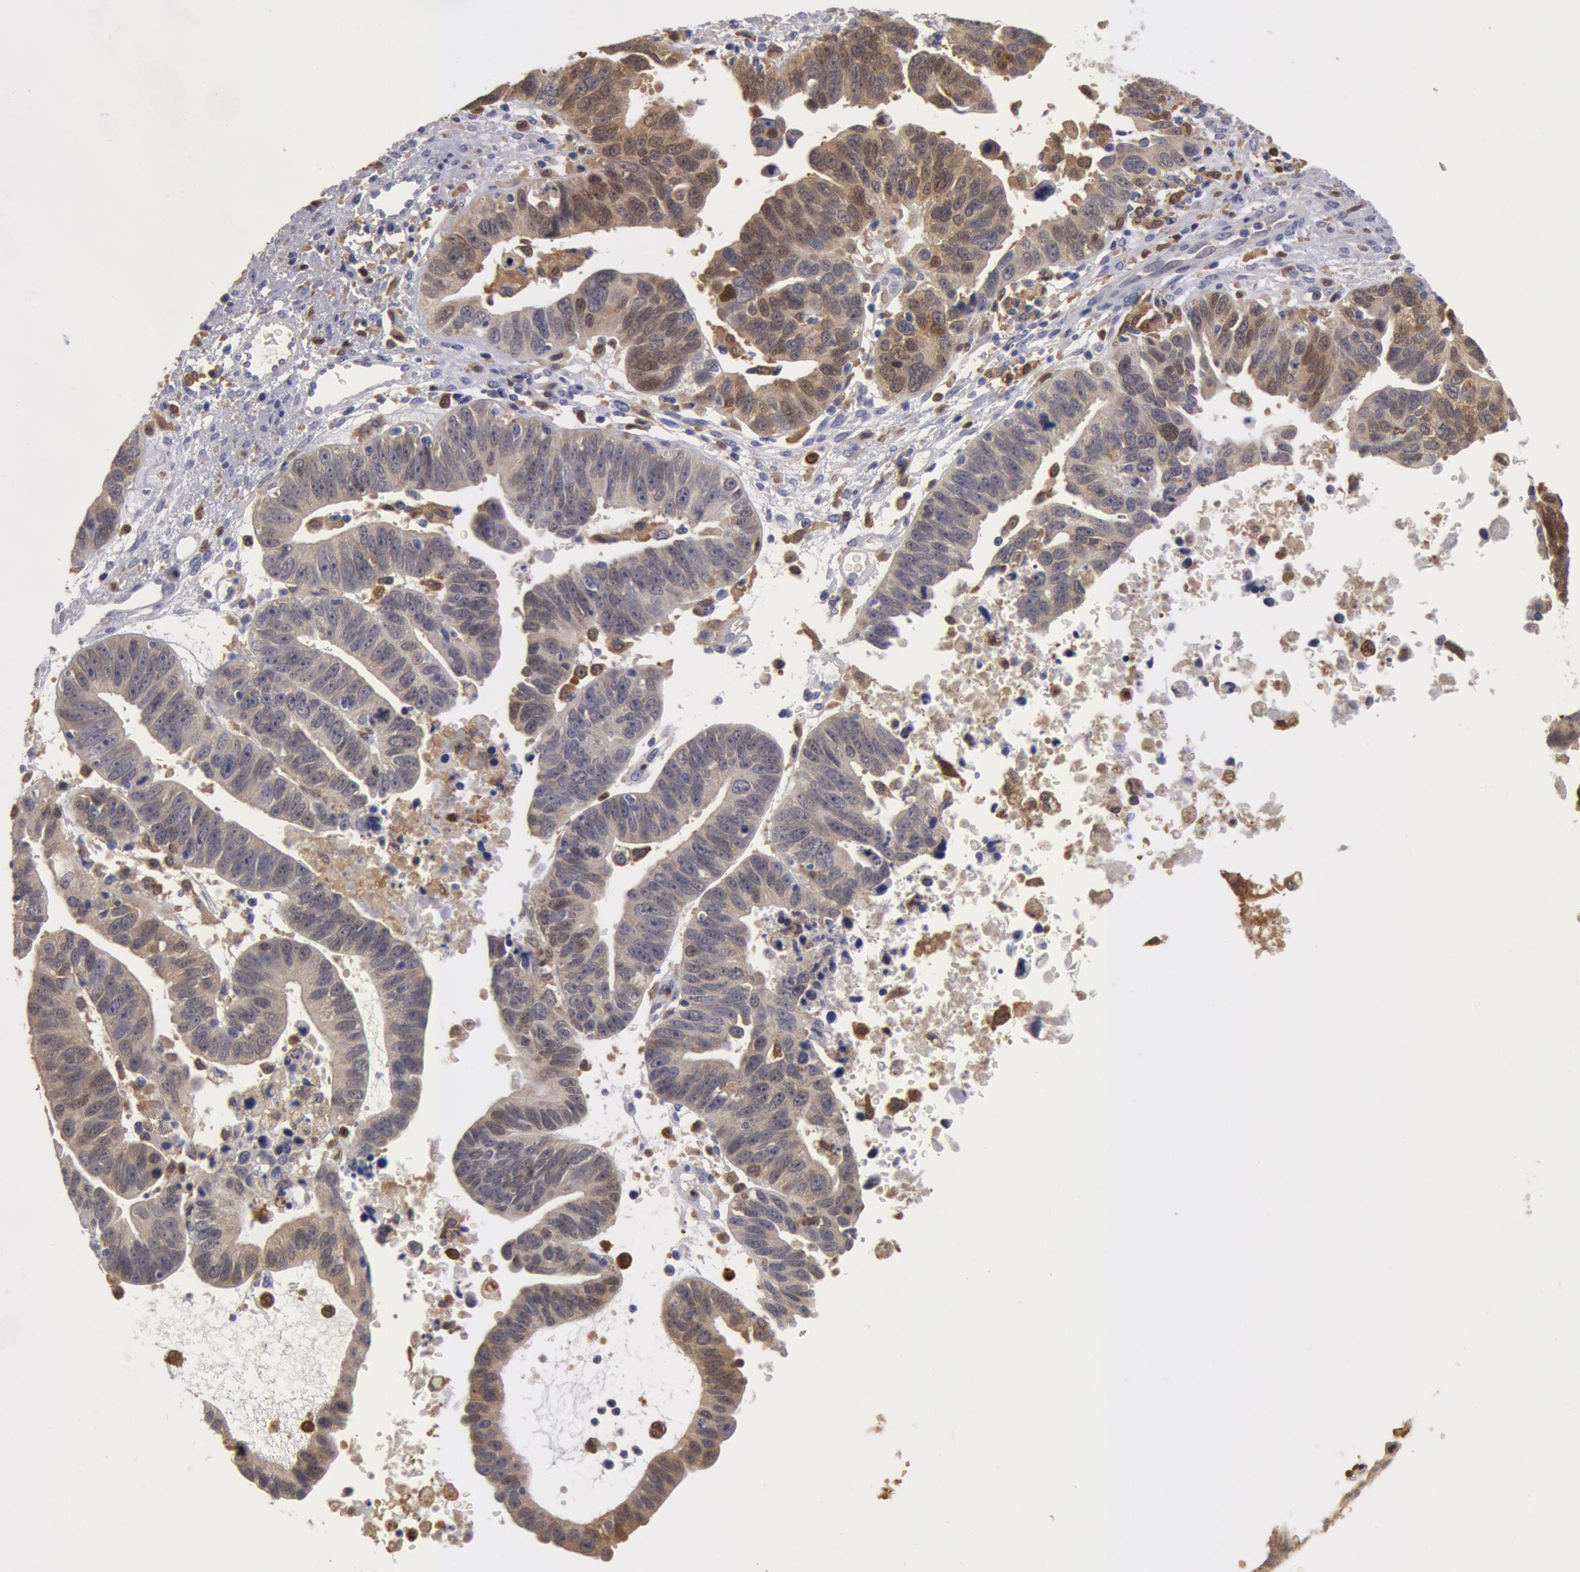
{"staining": {"intensity": "moderate", "quantity": ">75%", "location": "cytoplasmic/membranous"}, "tissue": "ovarian cancer", "cell_type": "Tumor cells", "image_type": "cancer", "snomed": [{"axis": "morphology", "description": "Carcinoma, endometroid"}, {"axis": "morphology", "description": "Cystadenocarcinoma, serous, NOS"}, {"axis": "topography", "description": "Ovary"}], "caption": "Ovarian serous cystadenocarcinoma stained with immunohistochemistry (IHC) displays moderate cytoplasmic/membranous positivity in approximately >75% of tumor cells.", "gene": "SYK", "patient": {"sex": "female", "age": 45}}